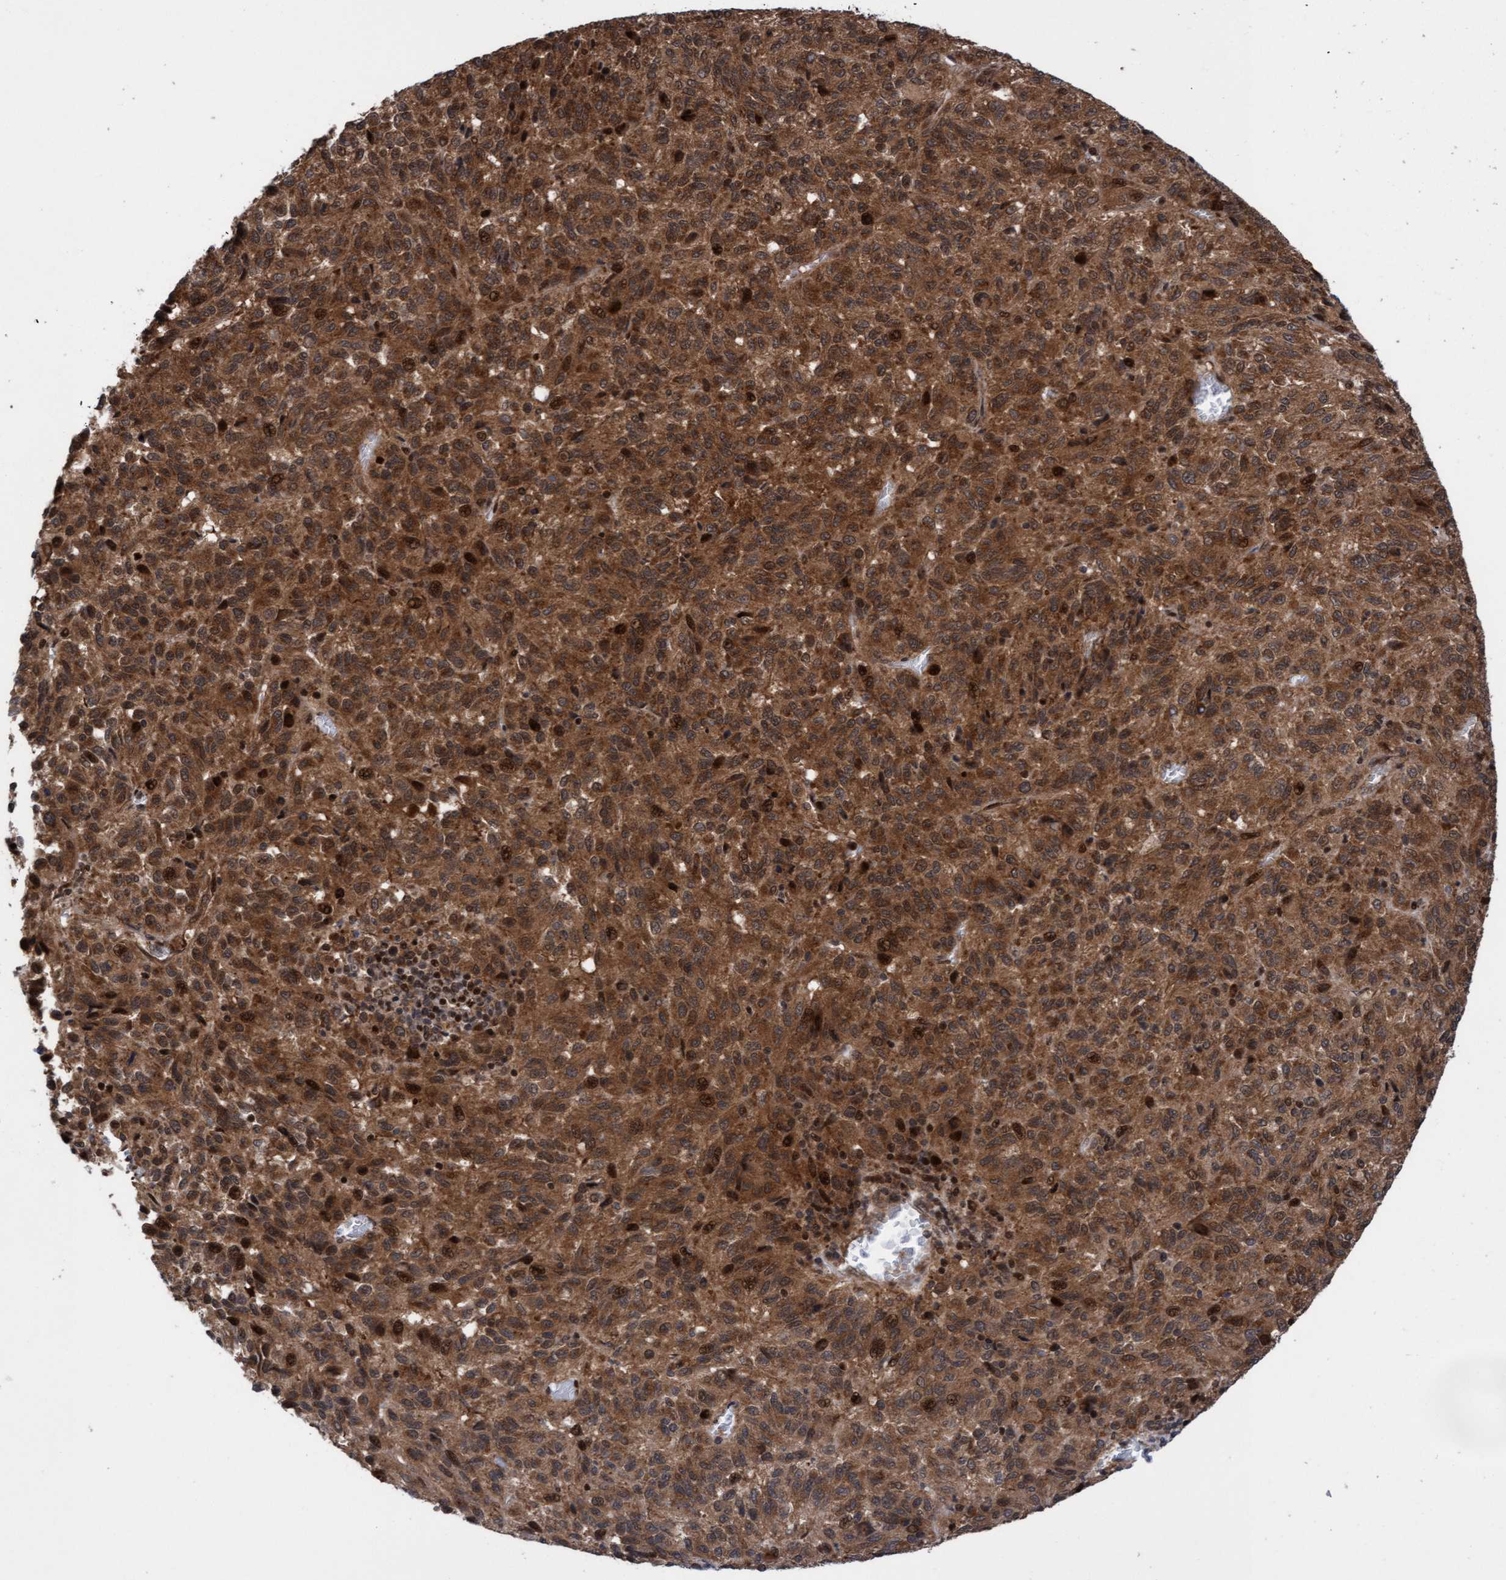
{"staining": {"intensity": "strong", "quantity": ">75%", "location": "cytoplasmic/membranous,nuclear"}, "tissue": "melanoma", "cell_type": "Tumor cells", "image_type": "cancer", "snomed": [{"axis": "morphology", "description": "Malignant melanoma, Metastatic site"}, {"axis": "topography", "description": "Lung"}], "caption": "Protein staining of malignant melanoma (metastatic site) tissue demonstrates strong cytoplasmic/membranous and nuclear expression in approximately >75% of tumor cells. (Brightfield microscopy of DAB IHC at high magnification).", "gene": "ITFG1", "patient": {"sex": "male", "age": 64}}